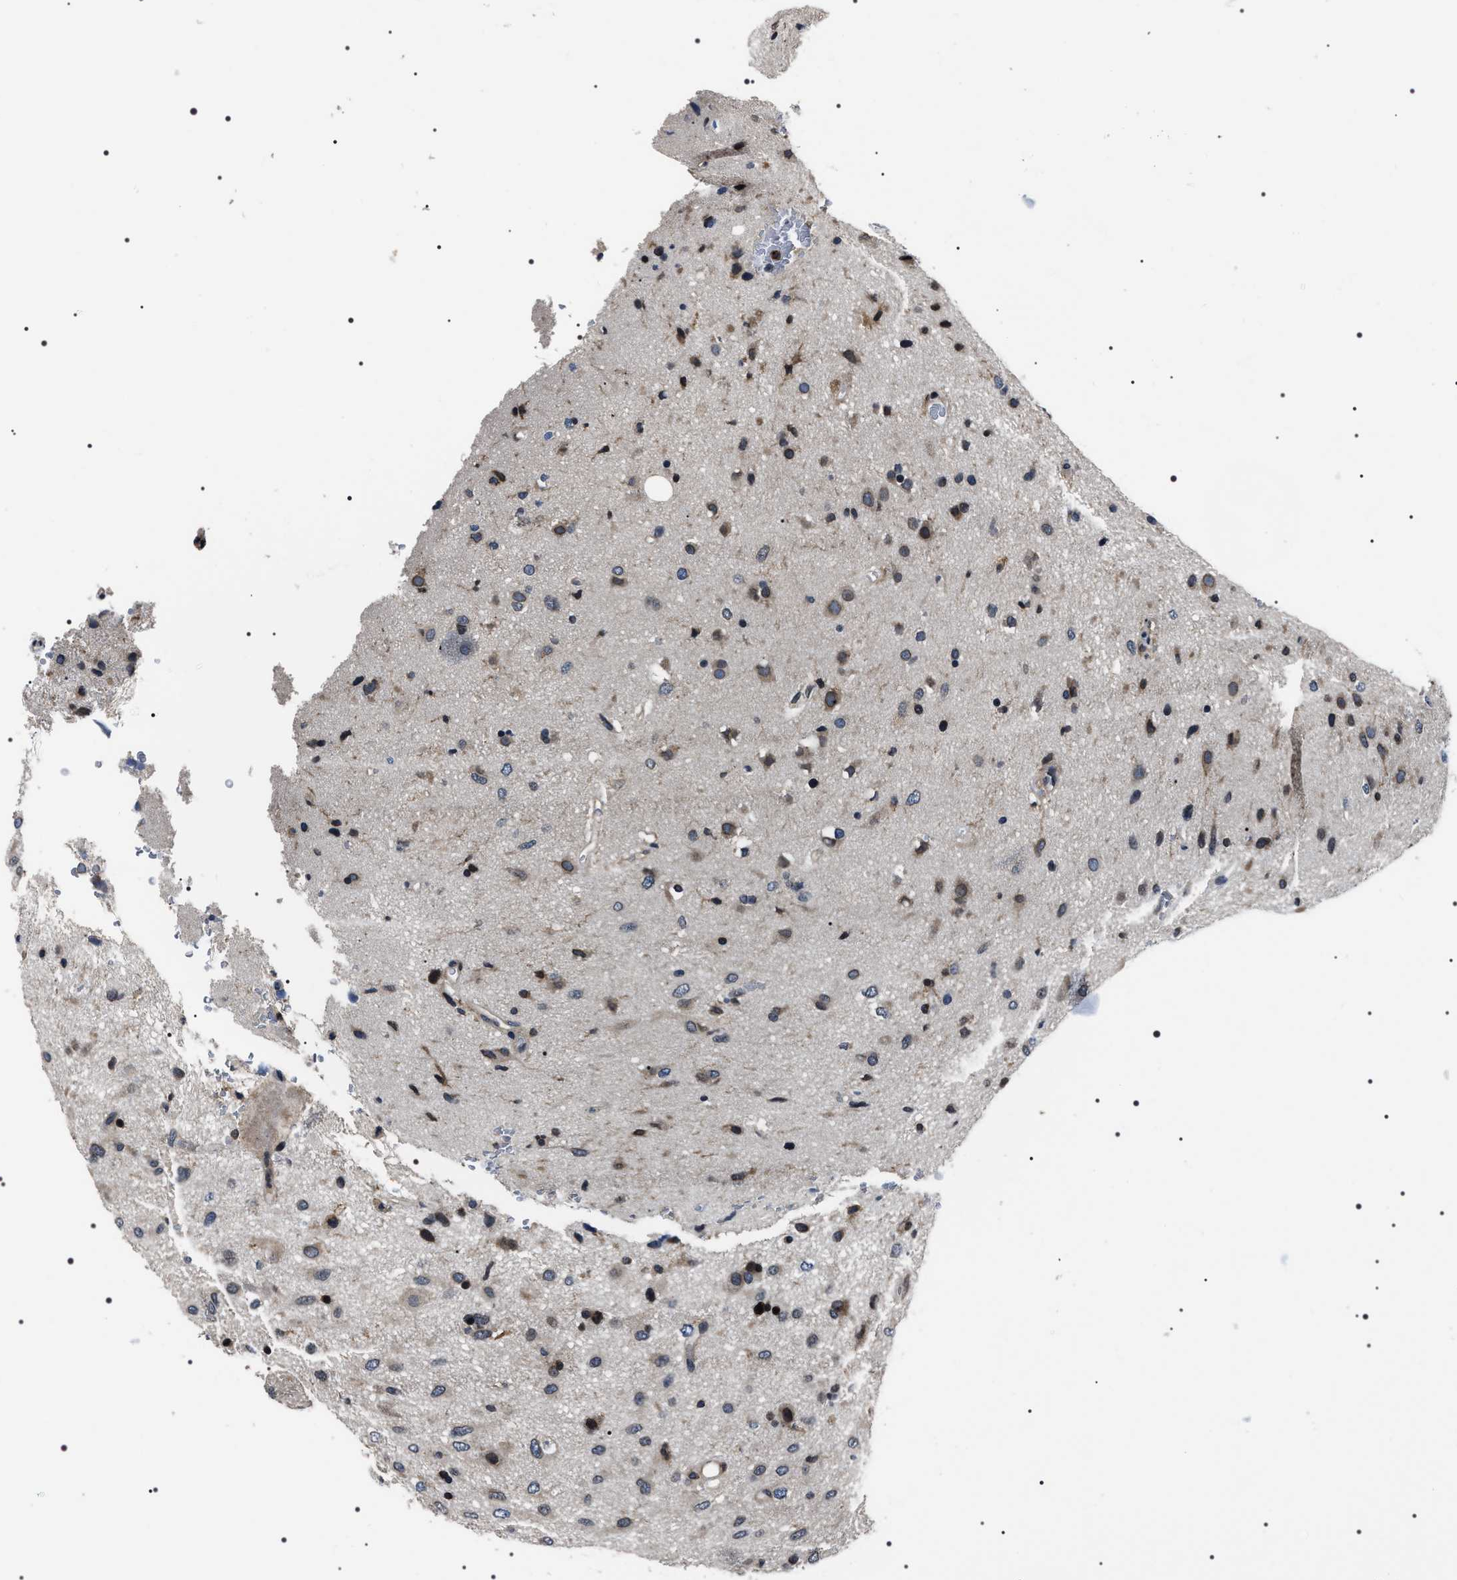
{"staining": {"intensity": "weak", "quantity": "<25%", "location": "cytoplasmic/membranous,nuclear"}, "tissue": "glioma", "cell_type": "Tumor cells", "image_type": "cancer", "snomed": [{"axis": "morphology", "description": "Glioma, malignant, Low grade"}, {"axis": "topography", "description": "Brain"}], "caption": "Protein analysis of glioma exhibits no significant staining in tumor cells.", "gene": "SIPA1", "patient": {"sex": "male", "age": 77}}